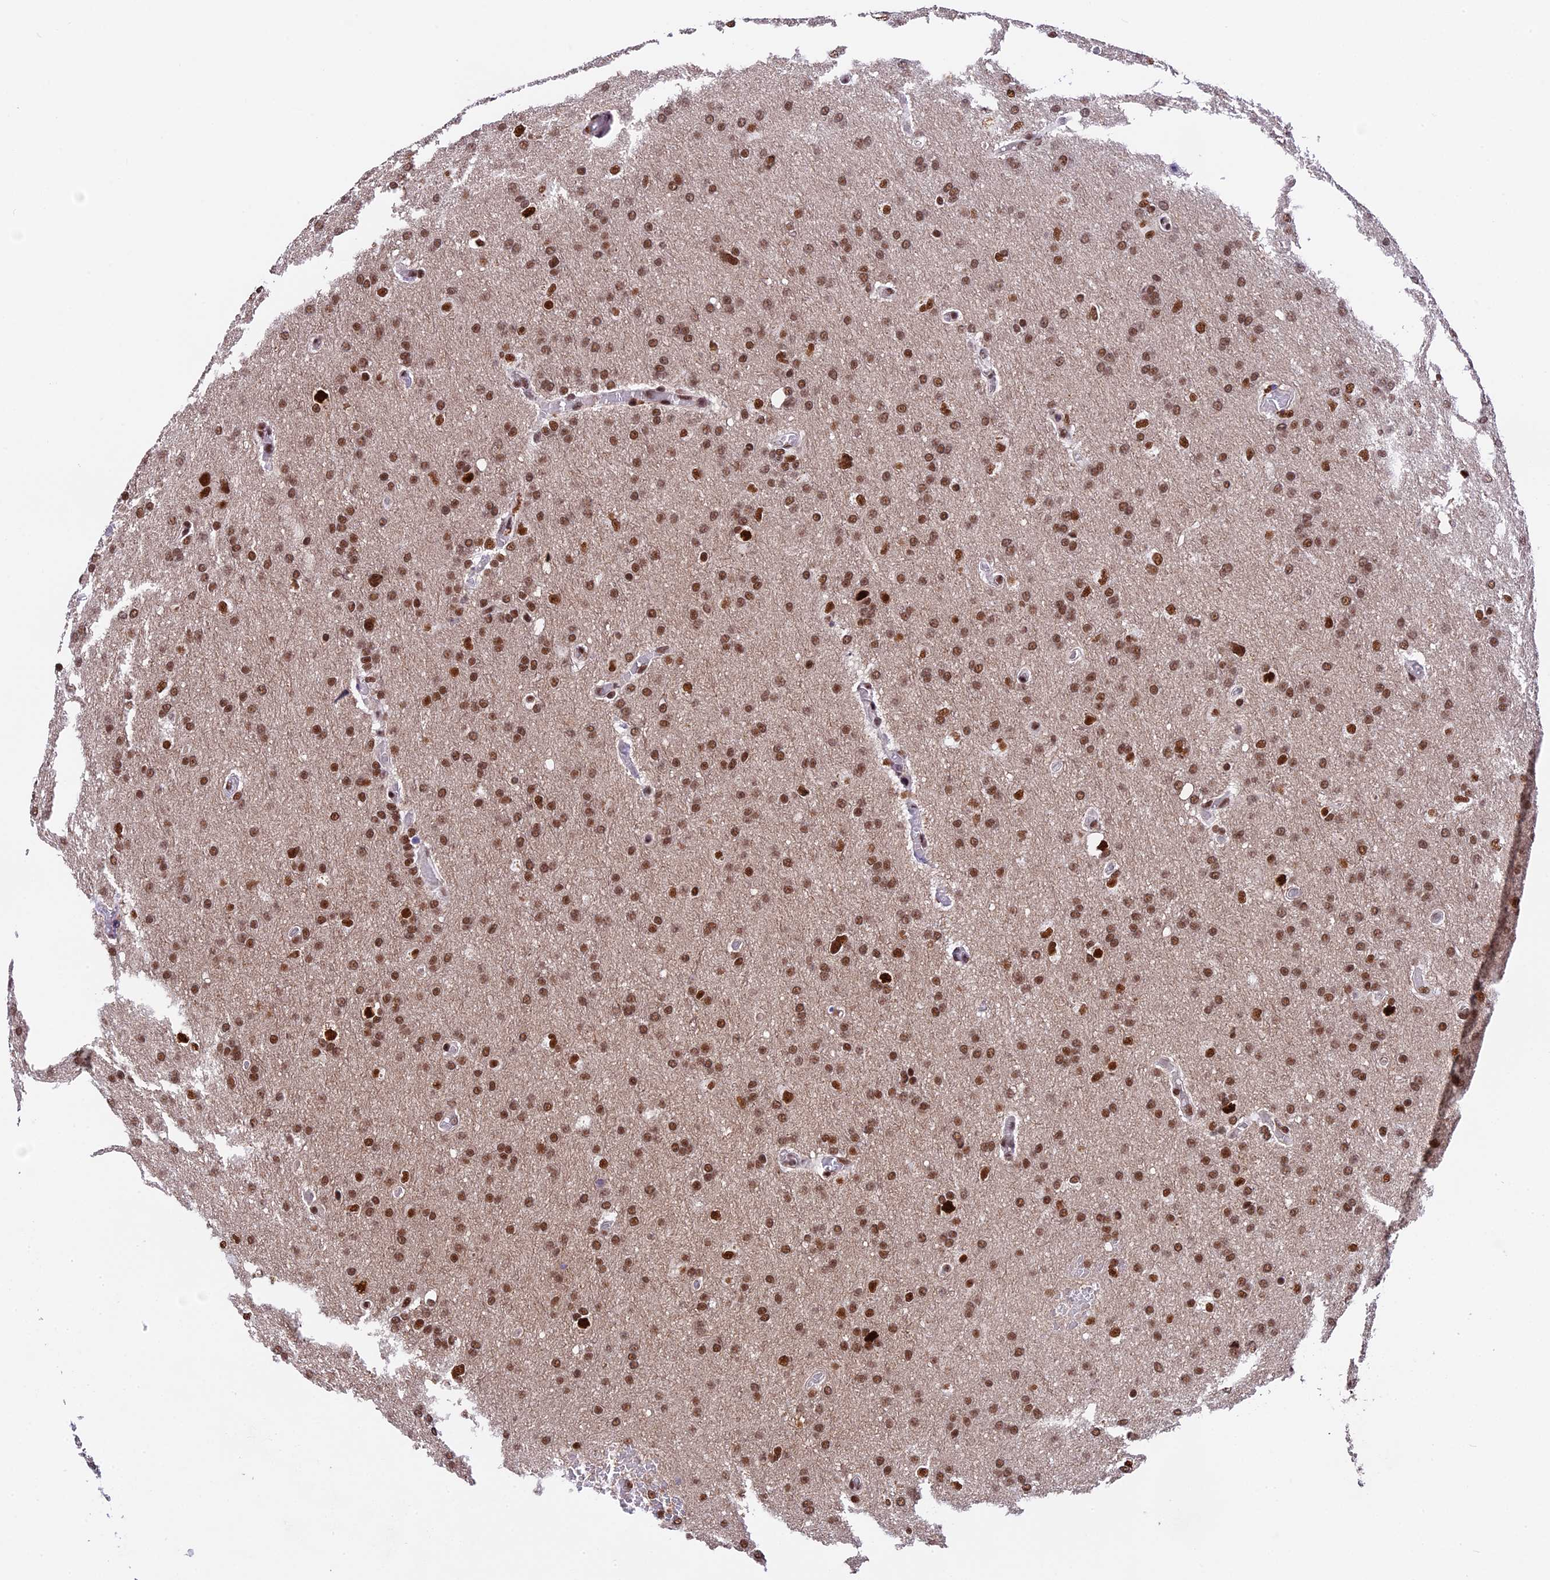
{"staining": {"intensity": "moderate", "quantity": ">75%", "location": "nuclear"}, "tissue": "glioma", "cell_type": "Tumor cells", "image_type": "cancer", "snomed": [{"axis": "morphology", "description": "Glioma, malignant, High grade"}, {"axis": "topography", "description": "Cerebral cortex"}], "caption": "Immunohistochemistry micrograph of neoplastic tissue: glioma stained using immunohistochemistry shows medium levels of moderate protein expression localized specifically in the nuclear of tumor cells, appearing as a nuclear brown color.", "gene": "RAMAC", "patient": {"sex": "female", "age": 36}}